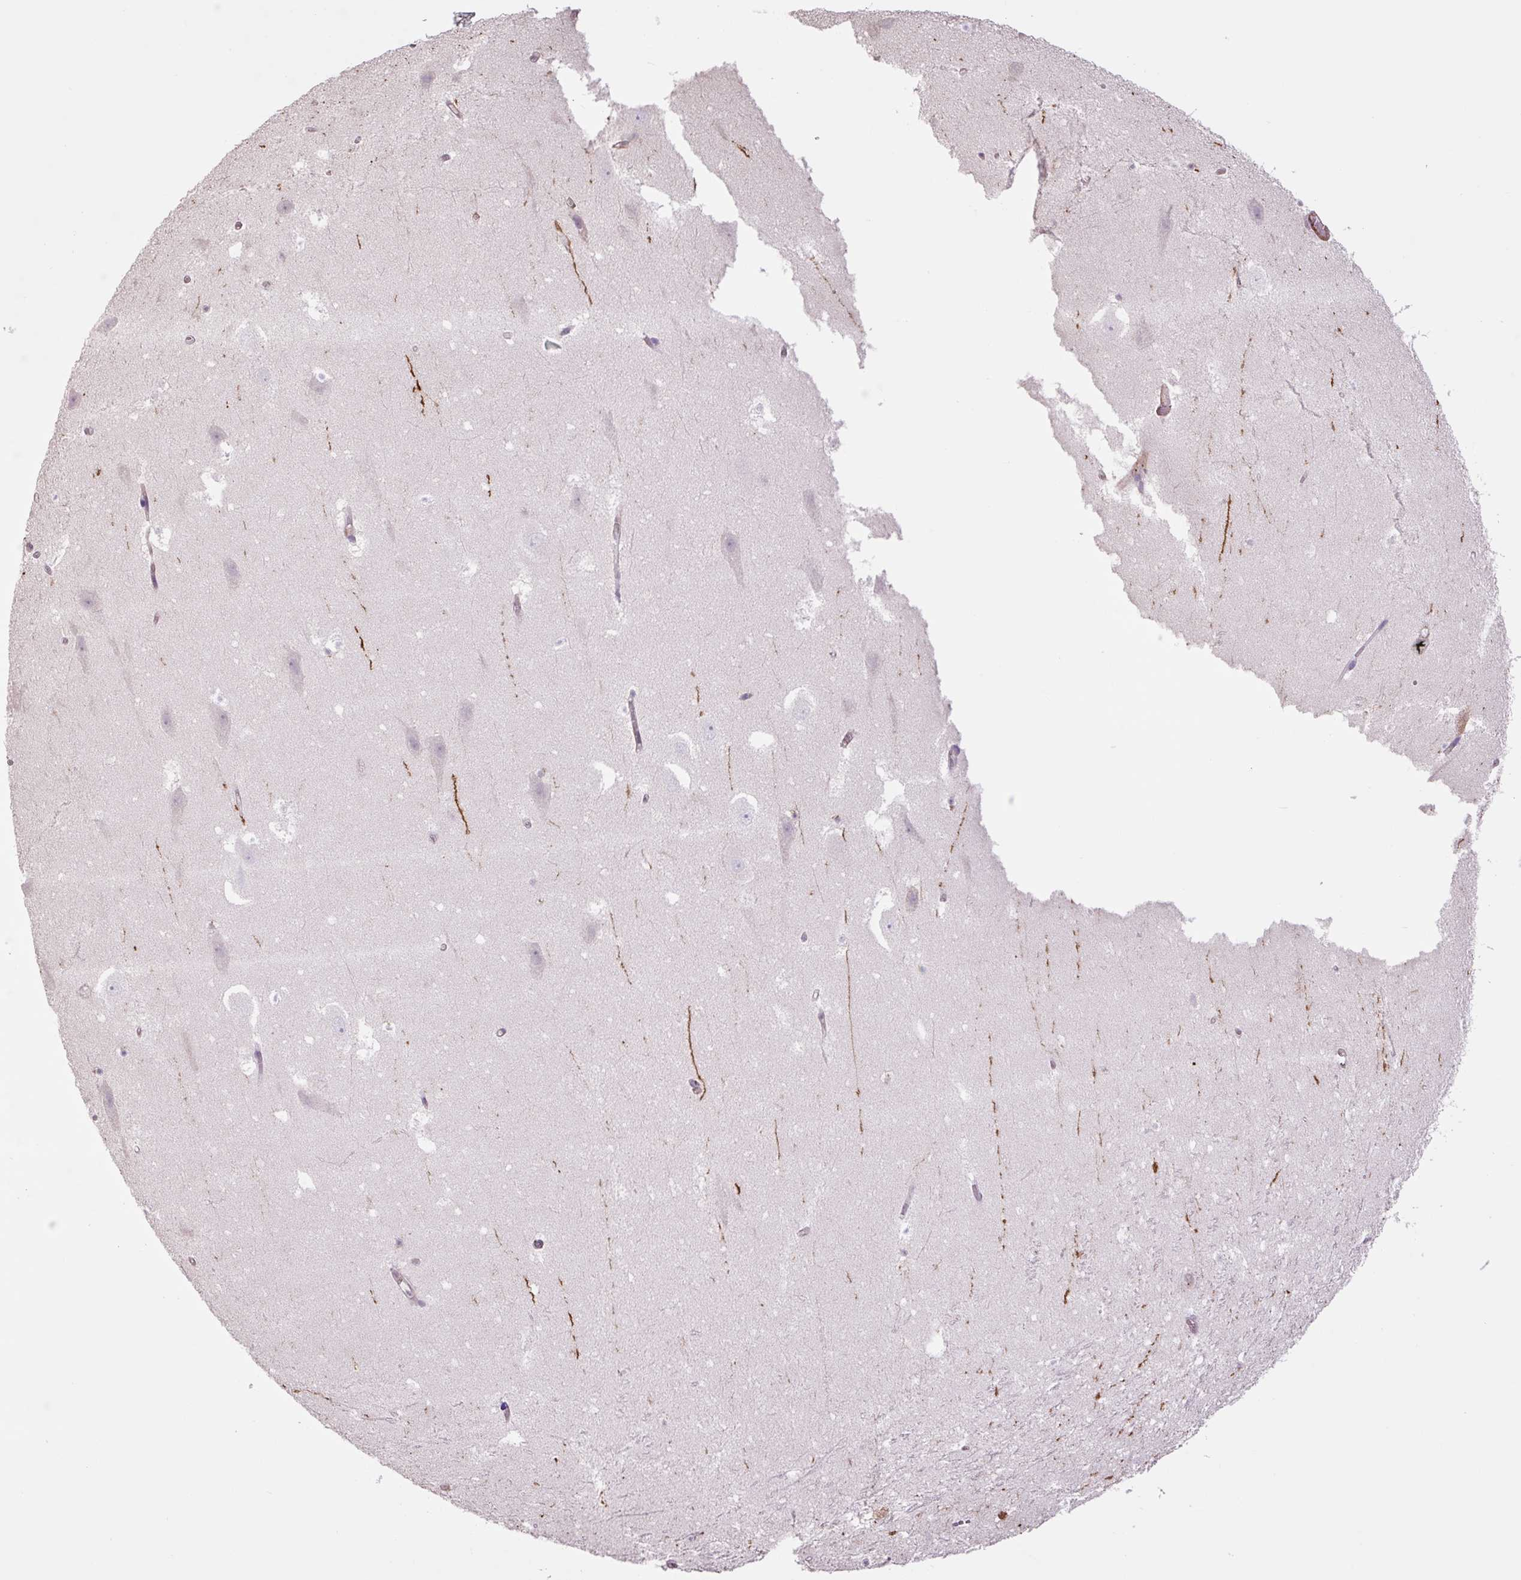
{"staining": {"intensity": "negative", "quantity": "none", "location": "none"}, "tissue": "hippocampus", "cell_type": "Glial cells", "image_type": "normal", "snomed": [{"axis": "morphology", "description": "Normal tissue, NOS"}, {"axis": "topography", "description": "Hippocampus"}], "caption": "A histopathology image of human hippocampus is negative for staining in glial cells. Brightfield microscopy of immunohistochemistry stained with DAB (brown) and hematoxylin (blue), captured at high magnification.", "gene": "PLA2G4A", "patient": {"sex": "female", "age": 42}}